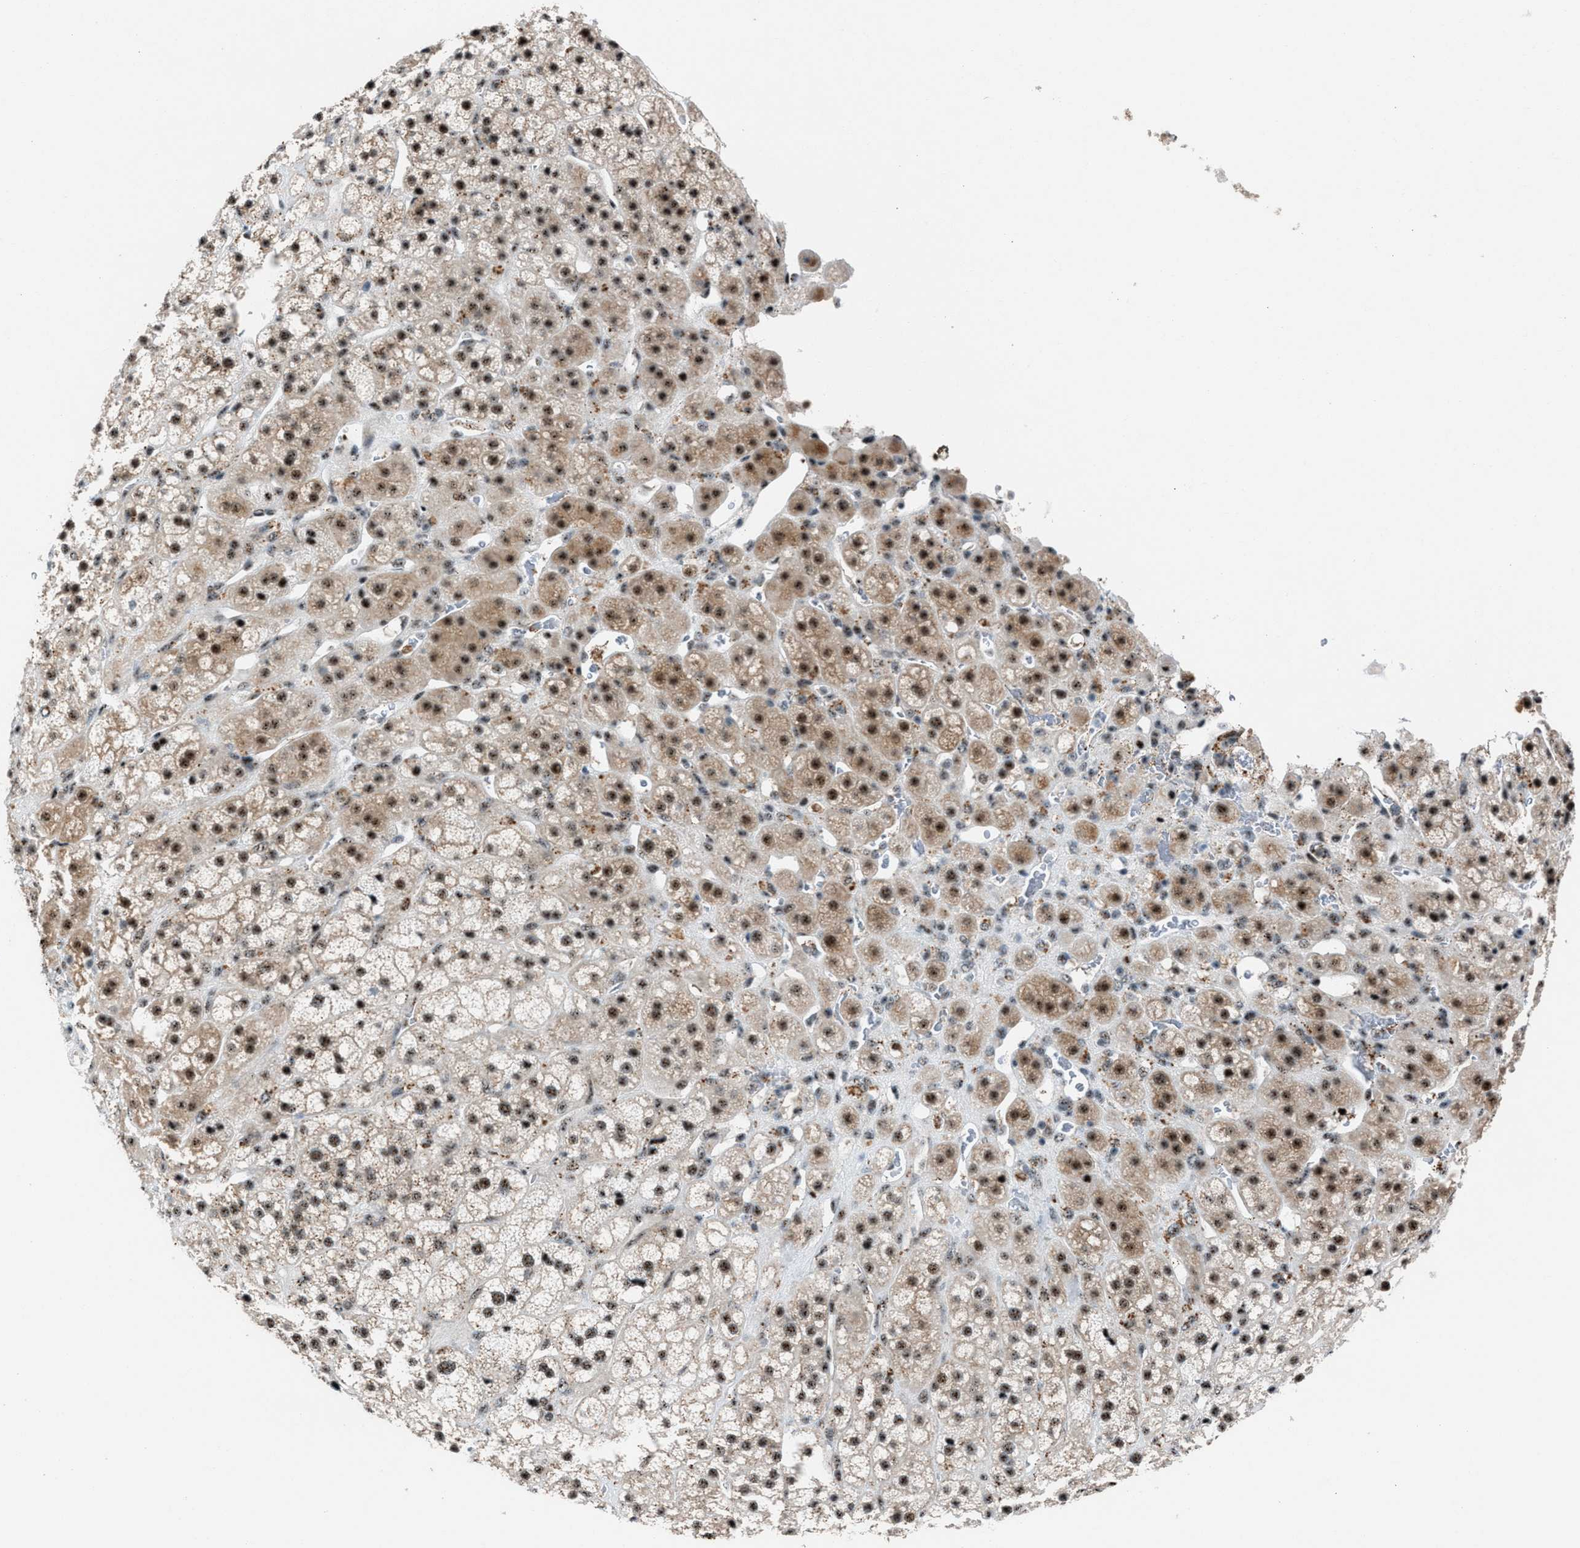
{"staining": {"intensity": "strong", "quantity": ">75%", "location": "cytoplasmic/membranous,nuclear"}, "tissue": "adrenal gland", "cell_type": "Glandular cells", "image_type": "normal", "snomed": [{"axis": "morphology", "description": "Normal tissue, NOS"}, {"axis": "topography", "description": "Adrenal gland"}], "caption": "DAB (3,3'-diaminobenzidine) immunohistochemical staining of unremarkable human adrenal gland reveals strong cytoplasmic/membranous,nuclear protein expression in approximately >75% of glandular cells. (IHC, brightfield microscopy, high magnification).", "gene": "CENPP", "patient": {"sex": "male", "age": 56}}